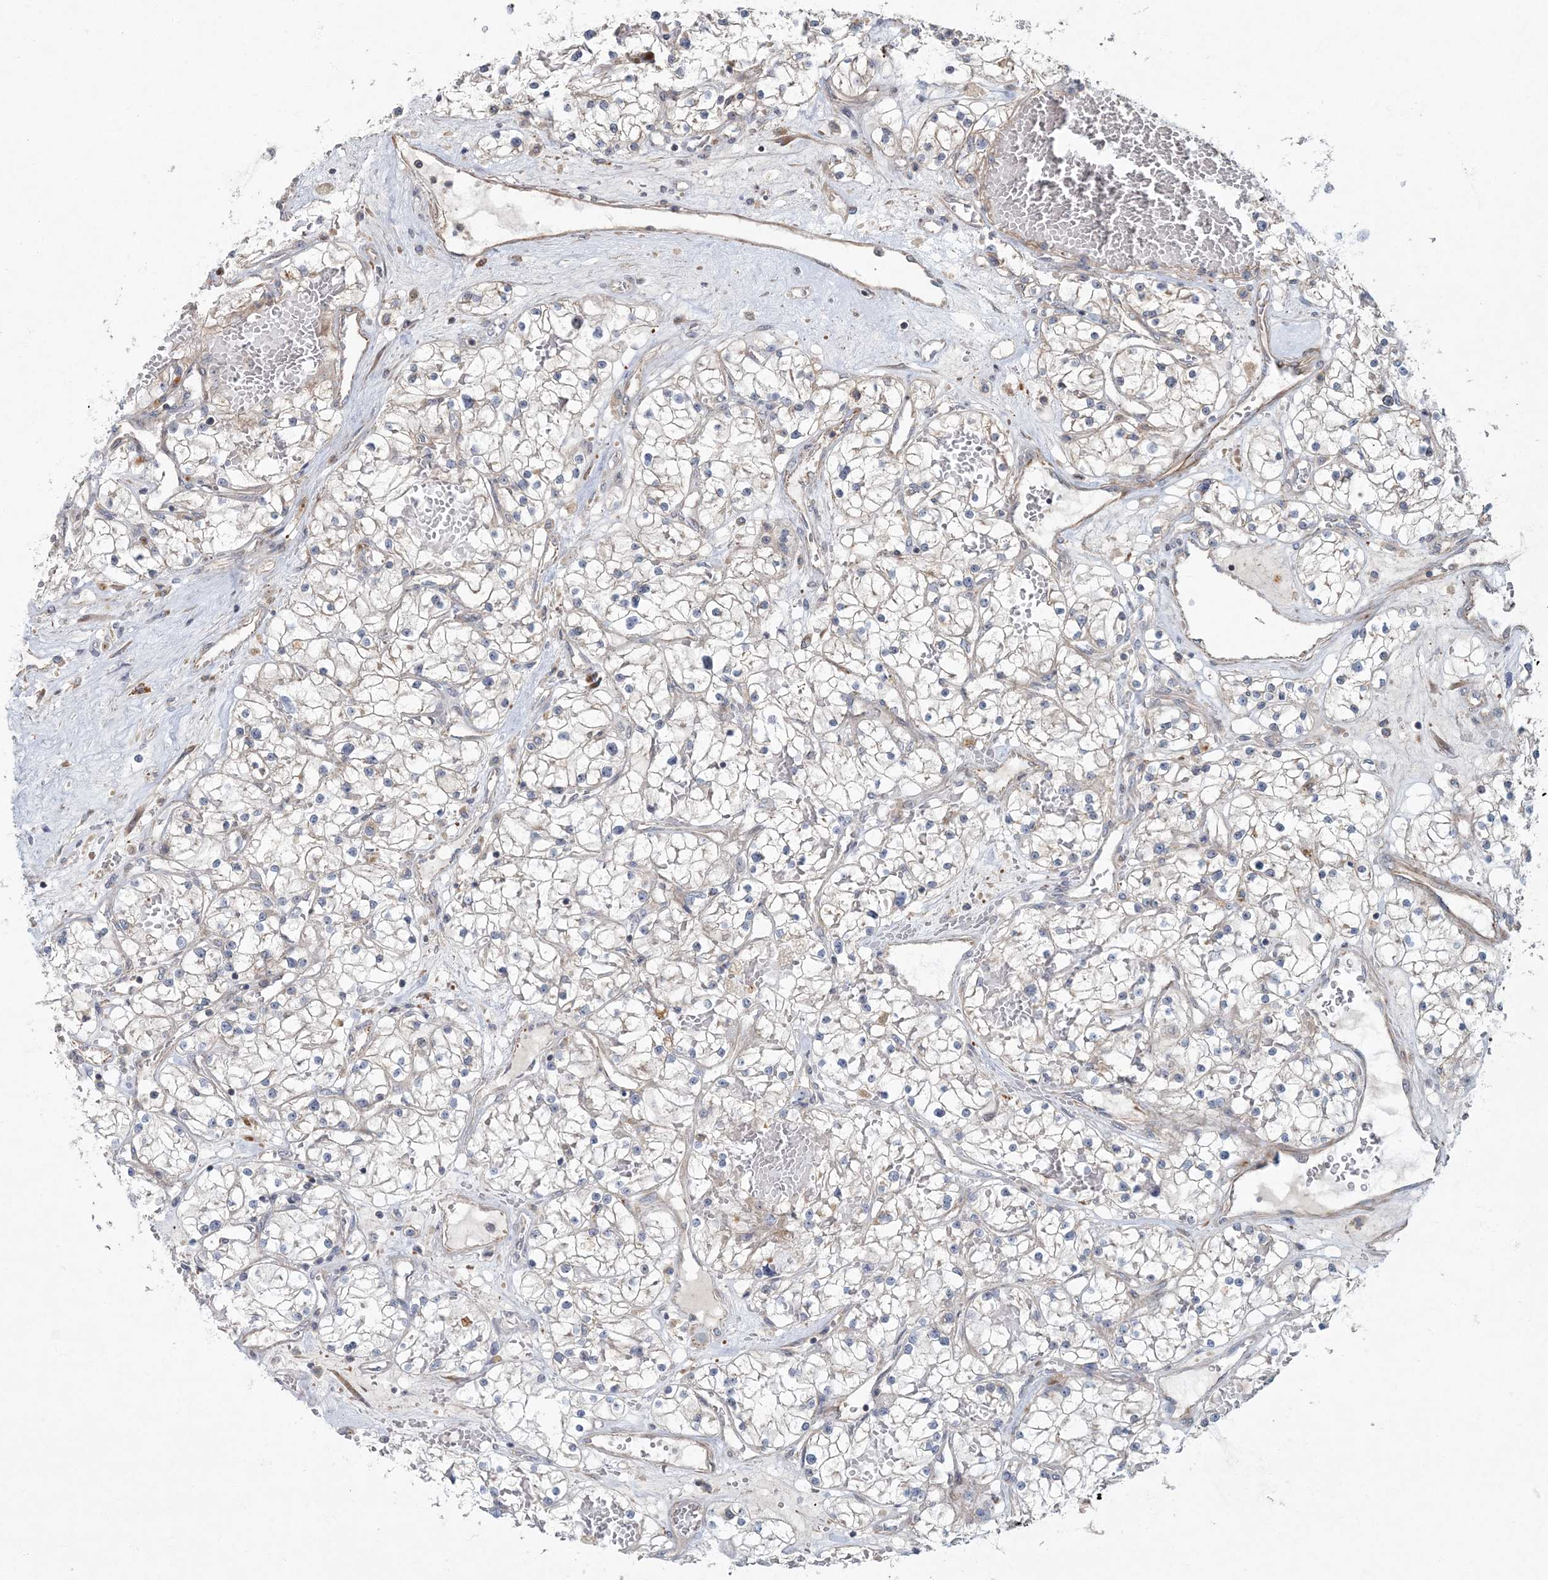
{"staining": {"intensity": "negative", "quantity": "none", "location": "none"}, "tissue": "renal cancer", "cell_type": "Tumor cells", "image_type": "cancer", "snomed": [{"axis": "morphology", "description": "Normal tissue, NOS"}, {"axis": "morphology", "description": "Adenocarcinoma, NOS"}, {"axis": "topography", "description": "Kidney"}], "caption": "Image shows no significant protein expression in tumor cells of adenocarcinoma (renal).", "gene": "ARHGEF38", "patient": {"sex": "male", "age": 68}}